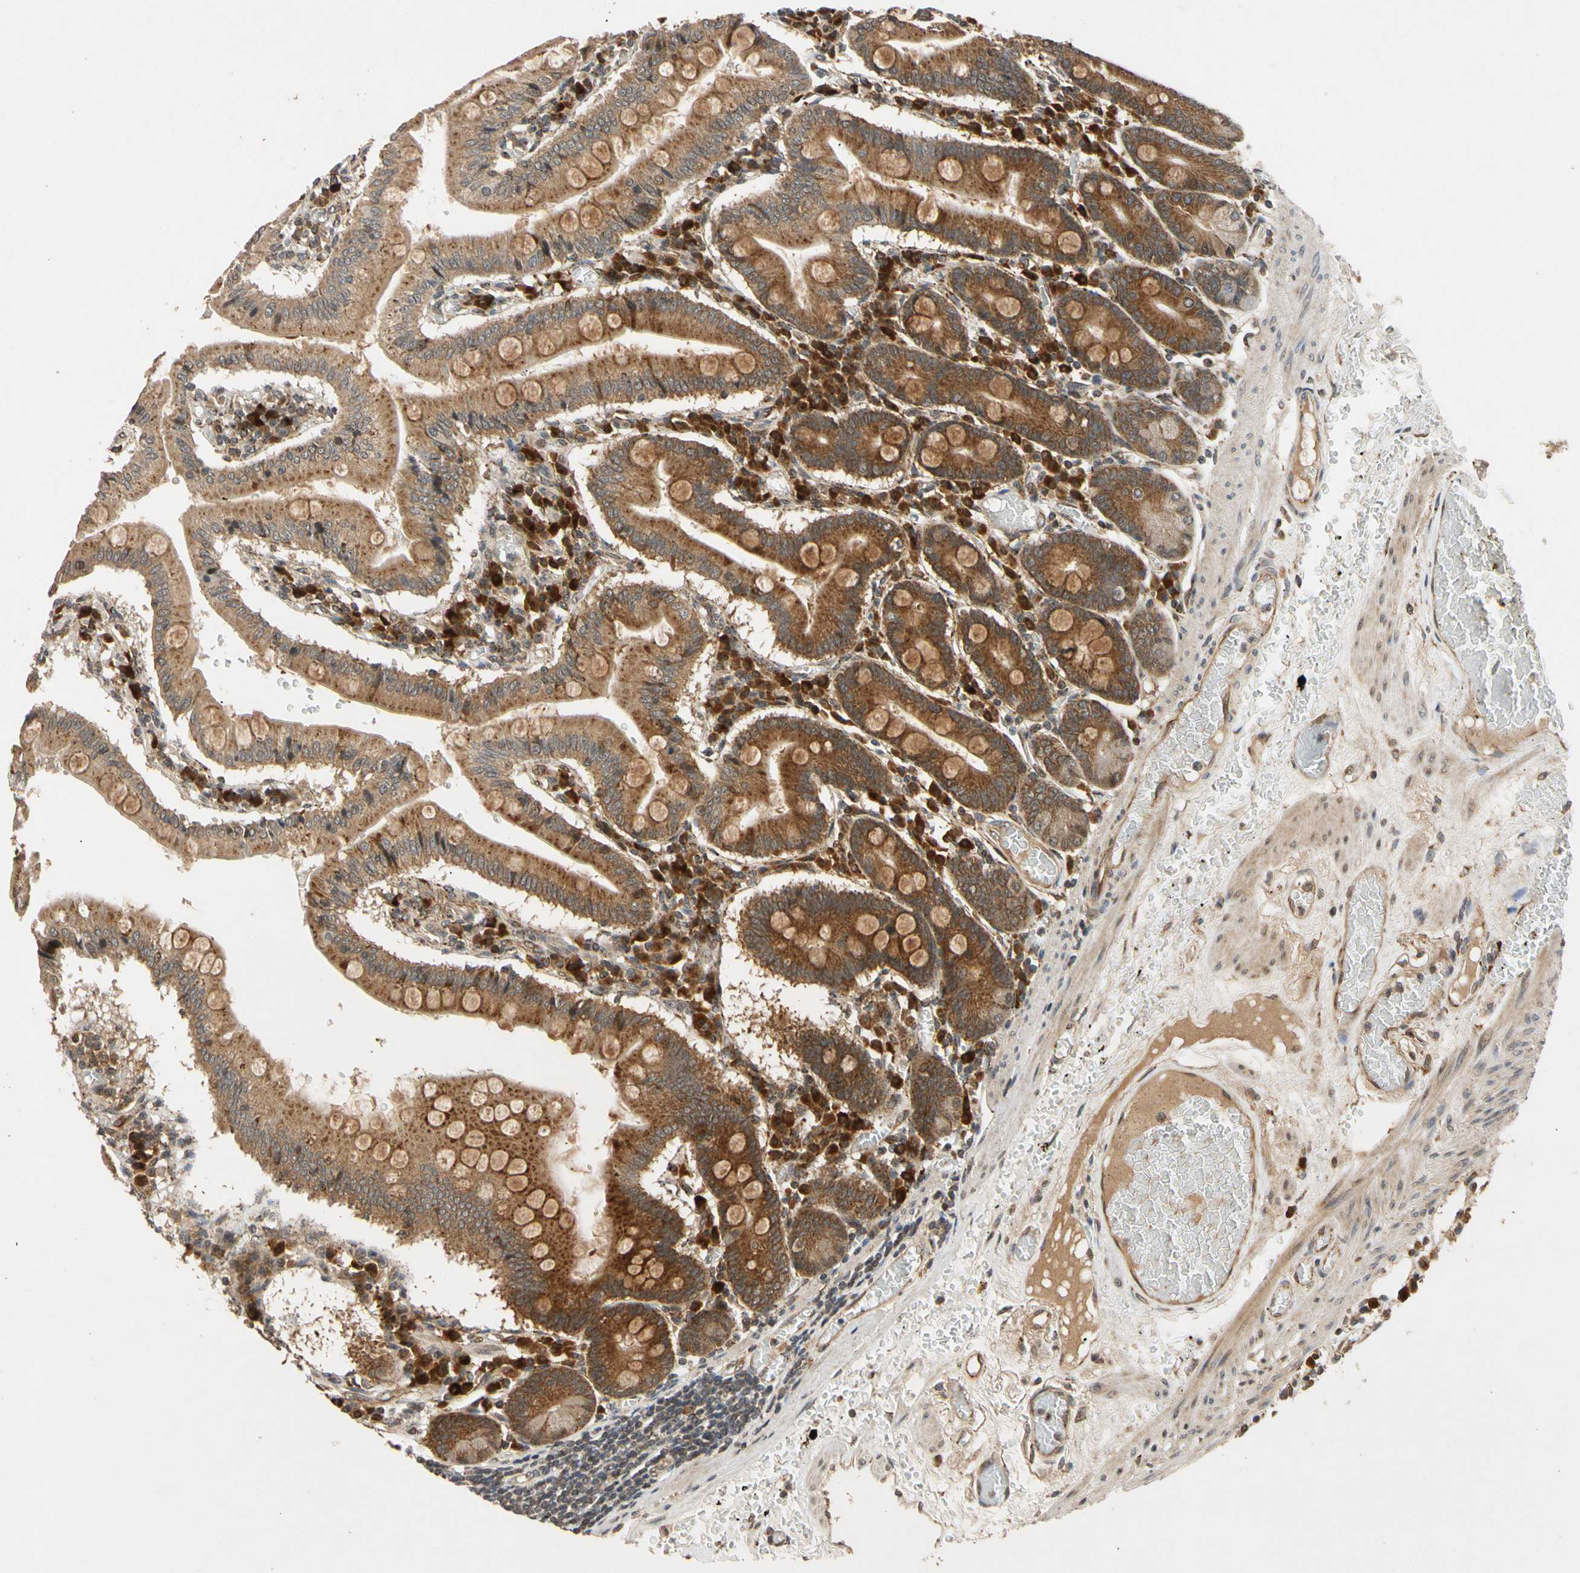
{"staining": {"intensity": "strong", "quantity": ">75%", "location": "cytoplasmic/membranous"}, "tissue": "small intestine", "cell_type": "Glandular cells", "image_type": "normal", "snomed": [{"axis": "morphology", "description": "Normal tissue, NOS"}, {"axis": "topography", "description": "Small intestine"}], "caption": "A histopathology image of small intestine stained for a protein displays strong cytoplasmic/membranous brown staining in glandular cells.", "gene": "MRPS22", "patient": {"sex": "male", "age": 71}}